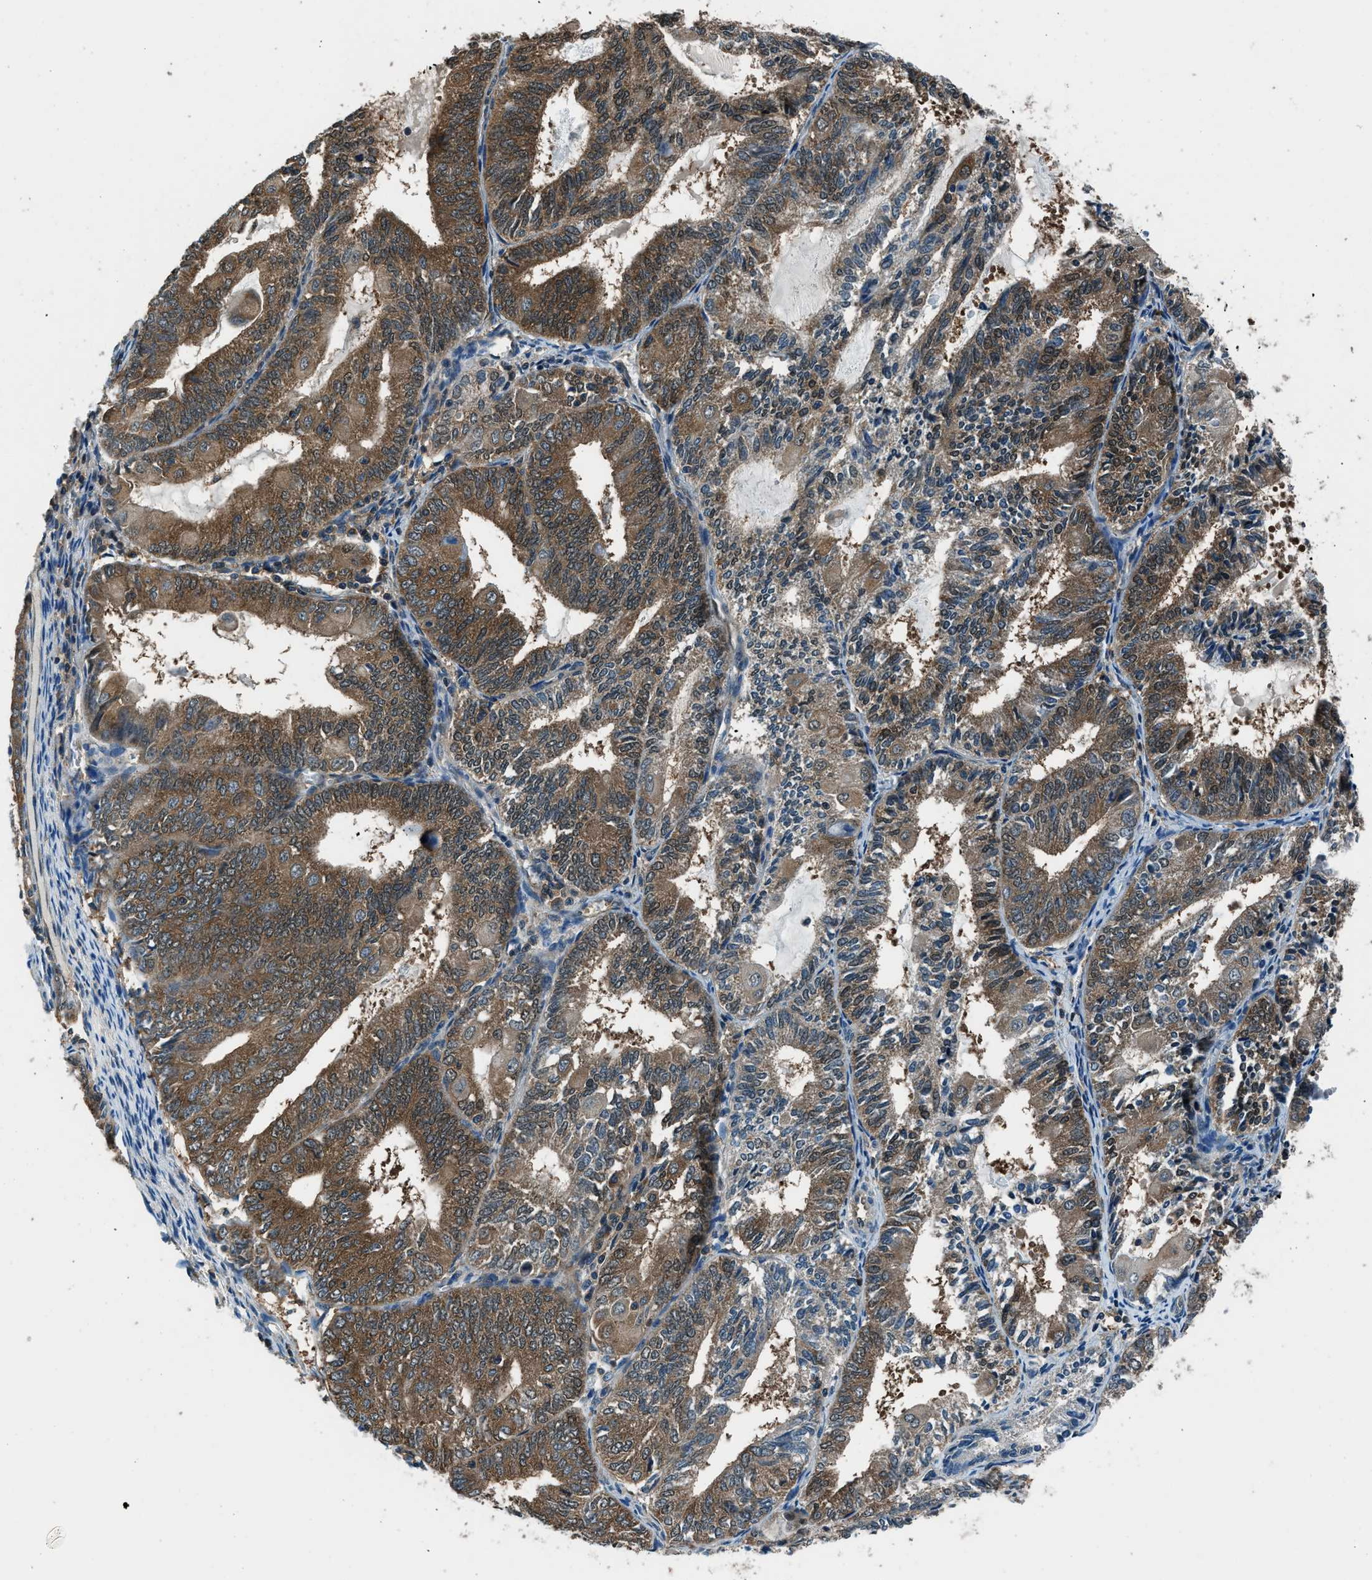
{"staining": {"intensity": "moderate", "quantity": ">75%", "location": "cytoplasmic/membranous"}, "tissue": "endometrial cancer", "cell_type": "Tumor cells", "image_type": "cancer", "snomed": [{"axis": "morphology", "description": "Adenocarcinoma, NOS"}, {"axis": "topography", "description": "Endometrium"}], "caption": "Immunohistochemistry histopathology image of human adenocarcinoma (endometrial) stained for a protein (brown), which shows medium levels of moderate cytoplasmic/membranous positivity in about >75% of tumor cells.", "gene": "ARFGAP2", "patient": {"sex": "female", "age": 81}}